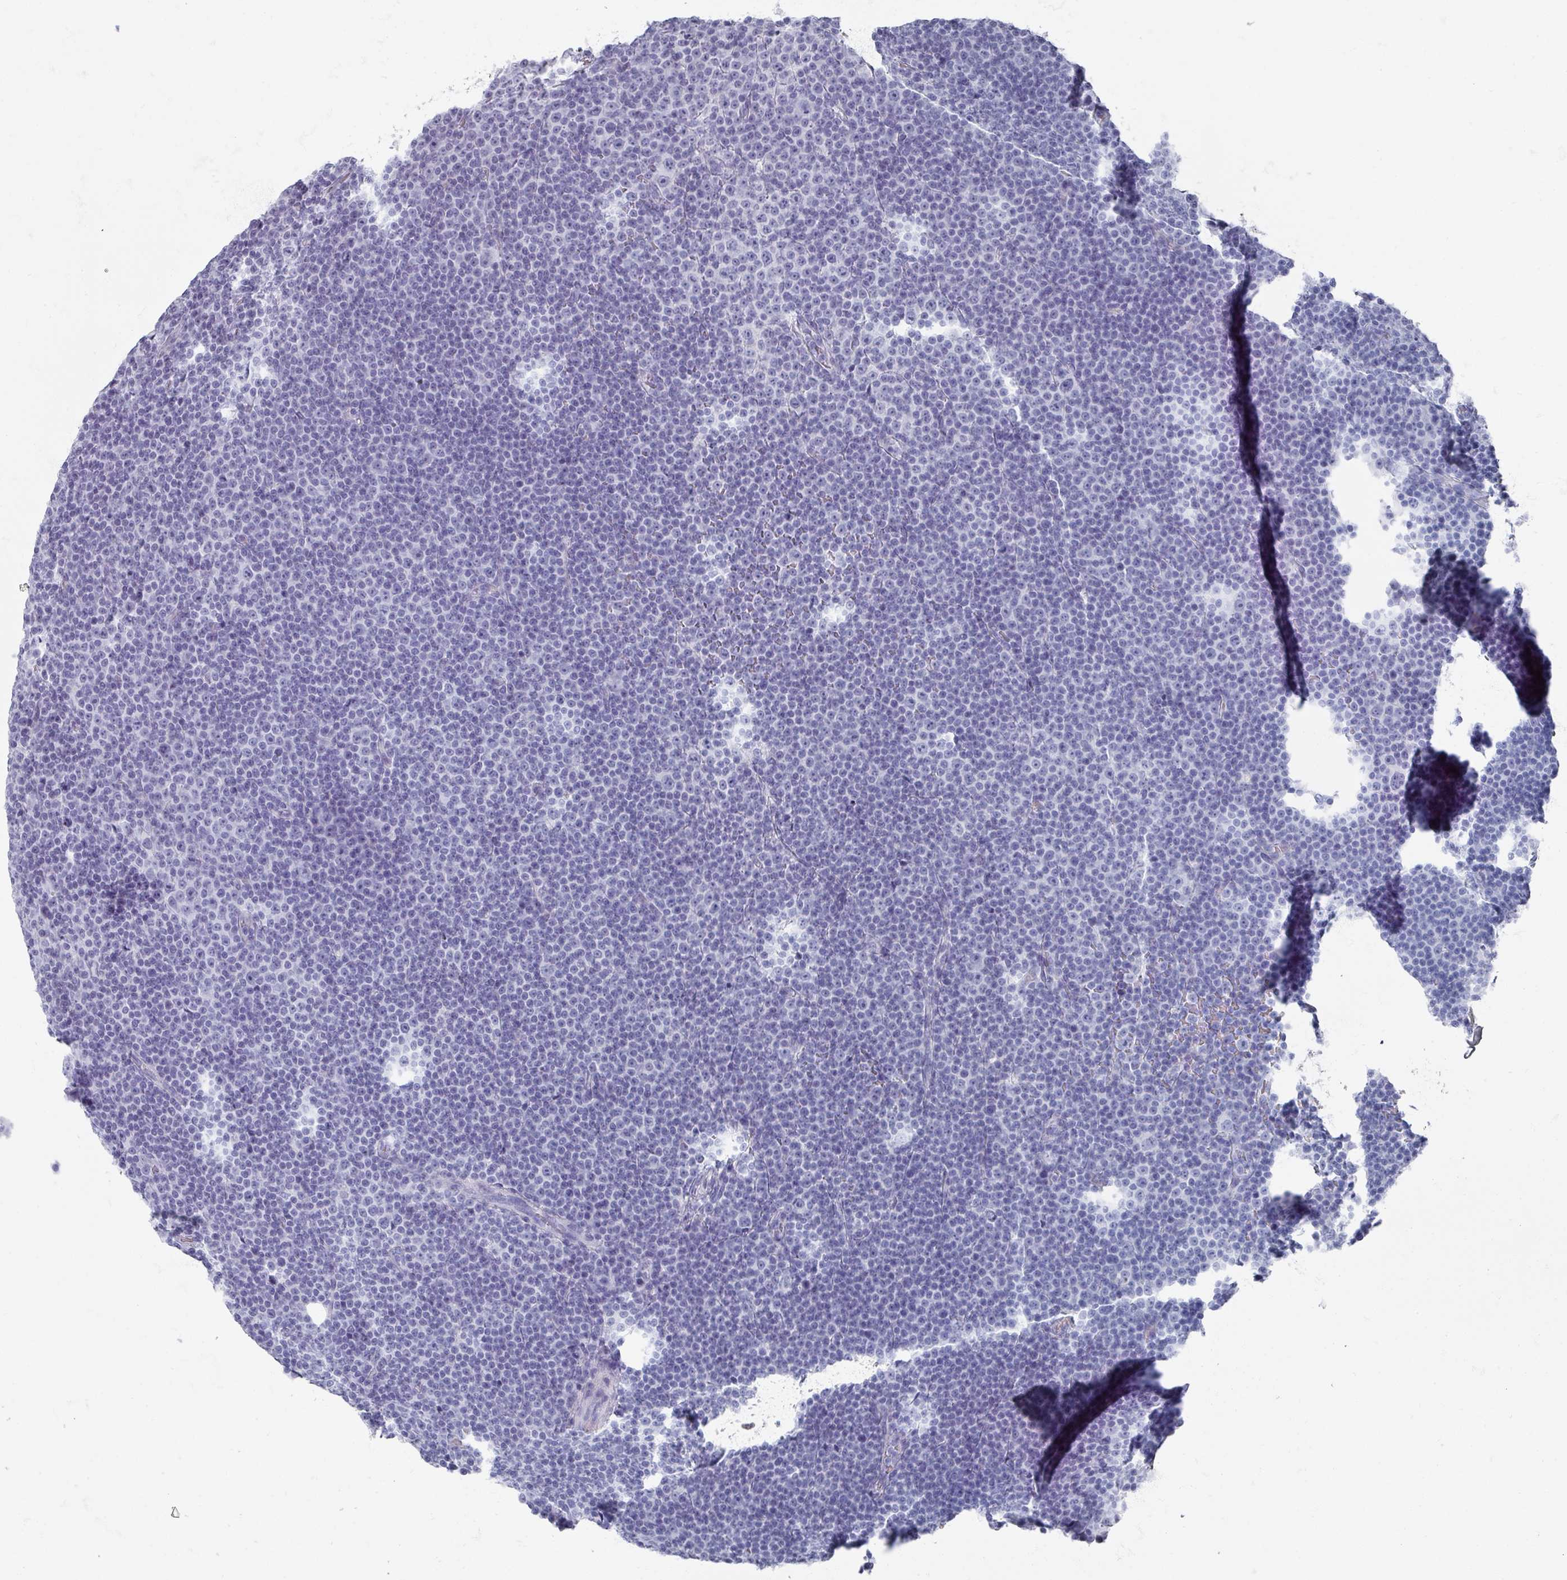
{"staining": {"intensity": "negative", "quantity": "none", "location": "none"}, "tissue": "lymphoma", "cell_type": "Tumor cells", "image_type": "cancer", "snomed": [{"axis": "morphology", "description": "Malignant lymphoma, non-Hodgkin's type, Low grade"}, {"axis": "topography", "description": "Lymph node"}], "caption": "Tumor cells show no significant protein expression in lymphoma.", "gene": "OMG", "patient": {"sex": "female", "age": 67}}